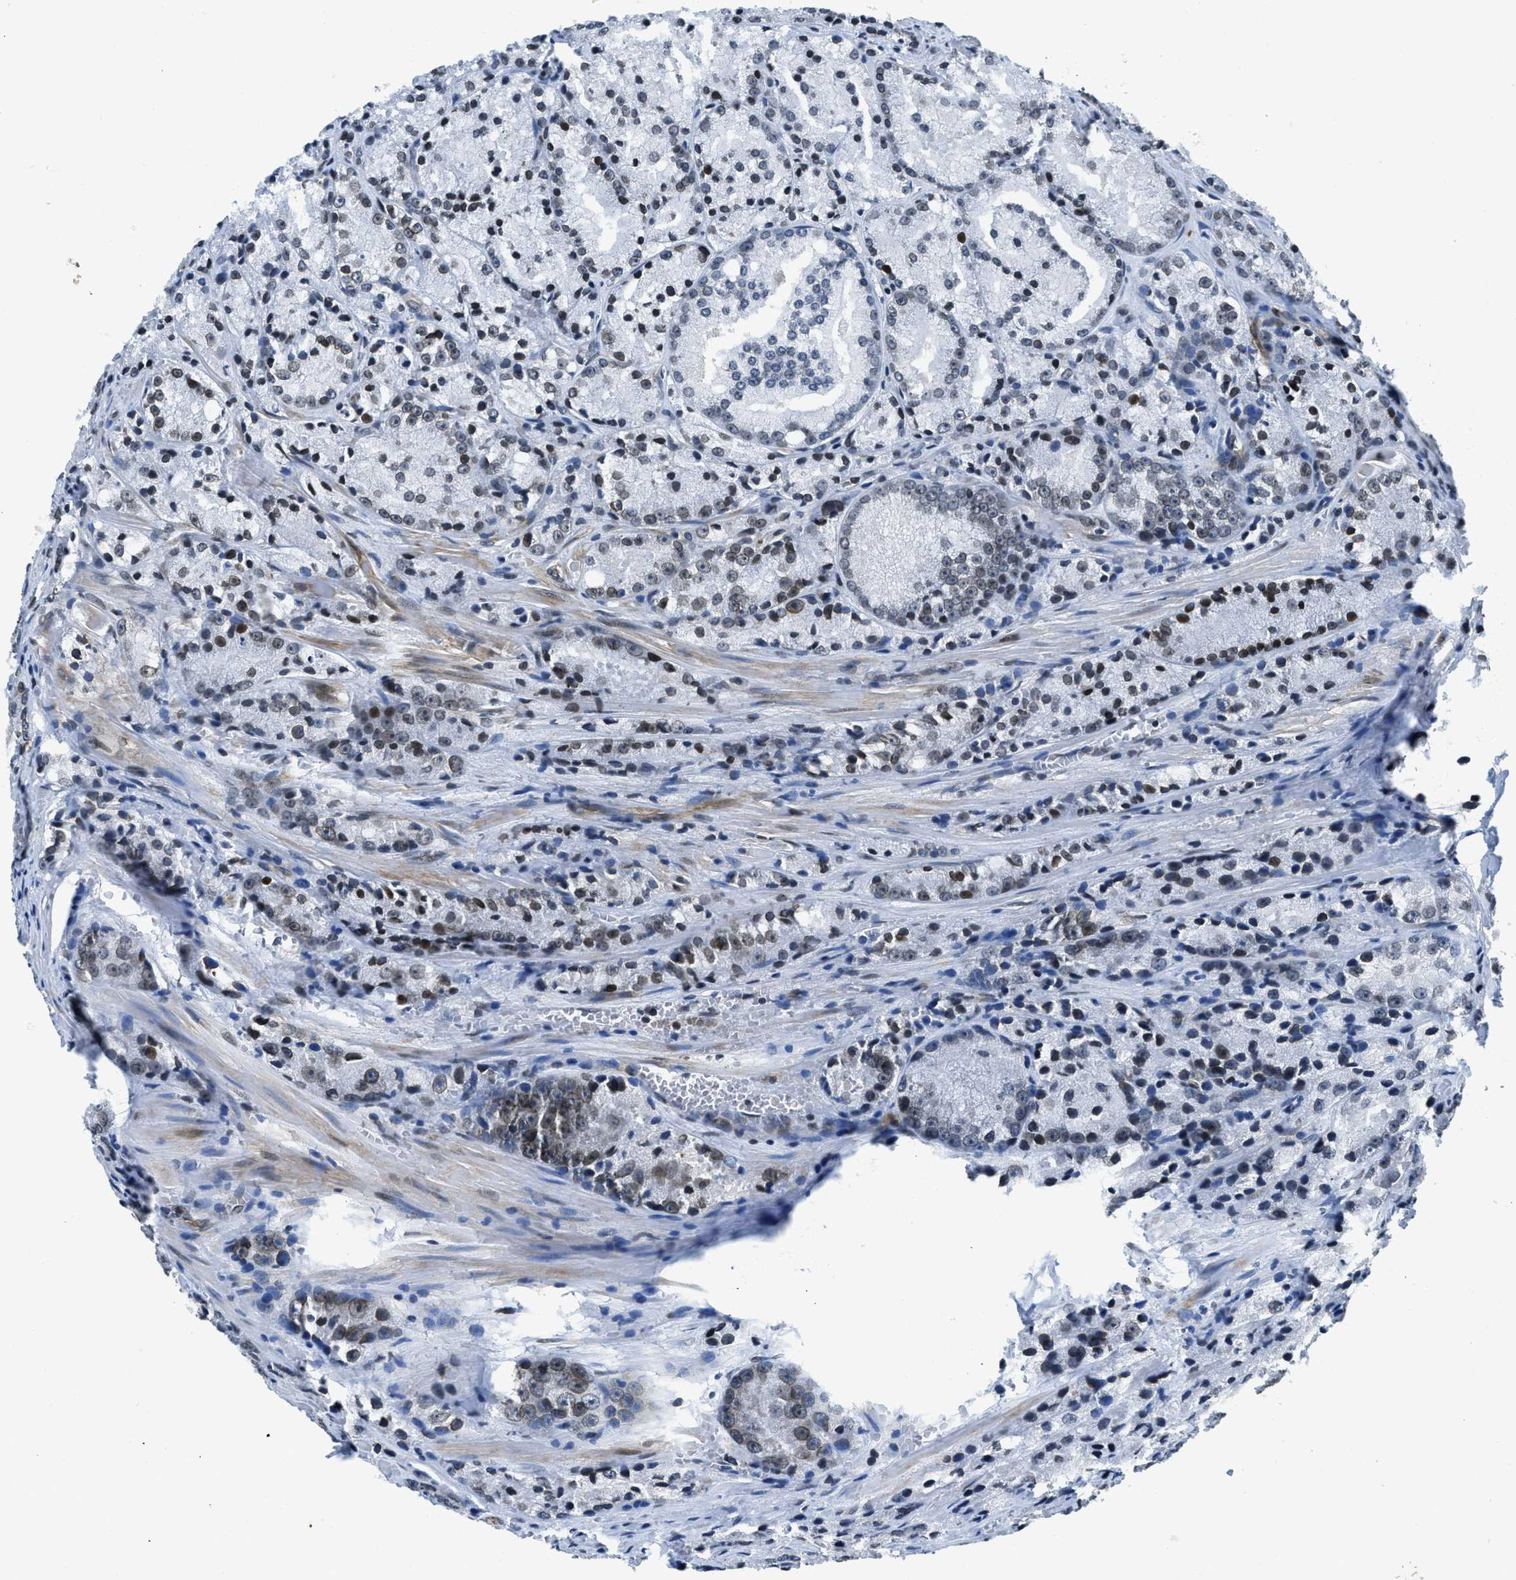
{"staining": {"intensity": "moderate", "quantity": ">75%", "location": "nuclear"}, "tissue": "prostate cancer", "cell_type": "Tumor cells", "image_type": "cancer", "snomed": [{"axis": "morphology", "description": "Adenocarcinoma, Low grade"}, {"axis": "topography", "description": "Prostate"}], "caption": "This photomicrograph reveals immunohistochemistry staining of prostate adenocarcinoma (low-grade), with medium moderate nuclear expression in about >75% of tumor cells.", "gene": "ZC3HC1", "patient": {"sex": "male", "age": 64}}